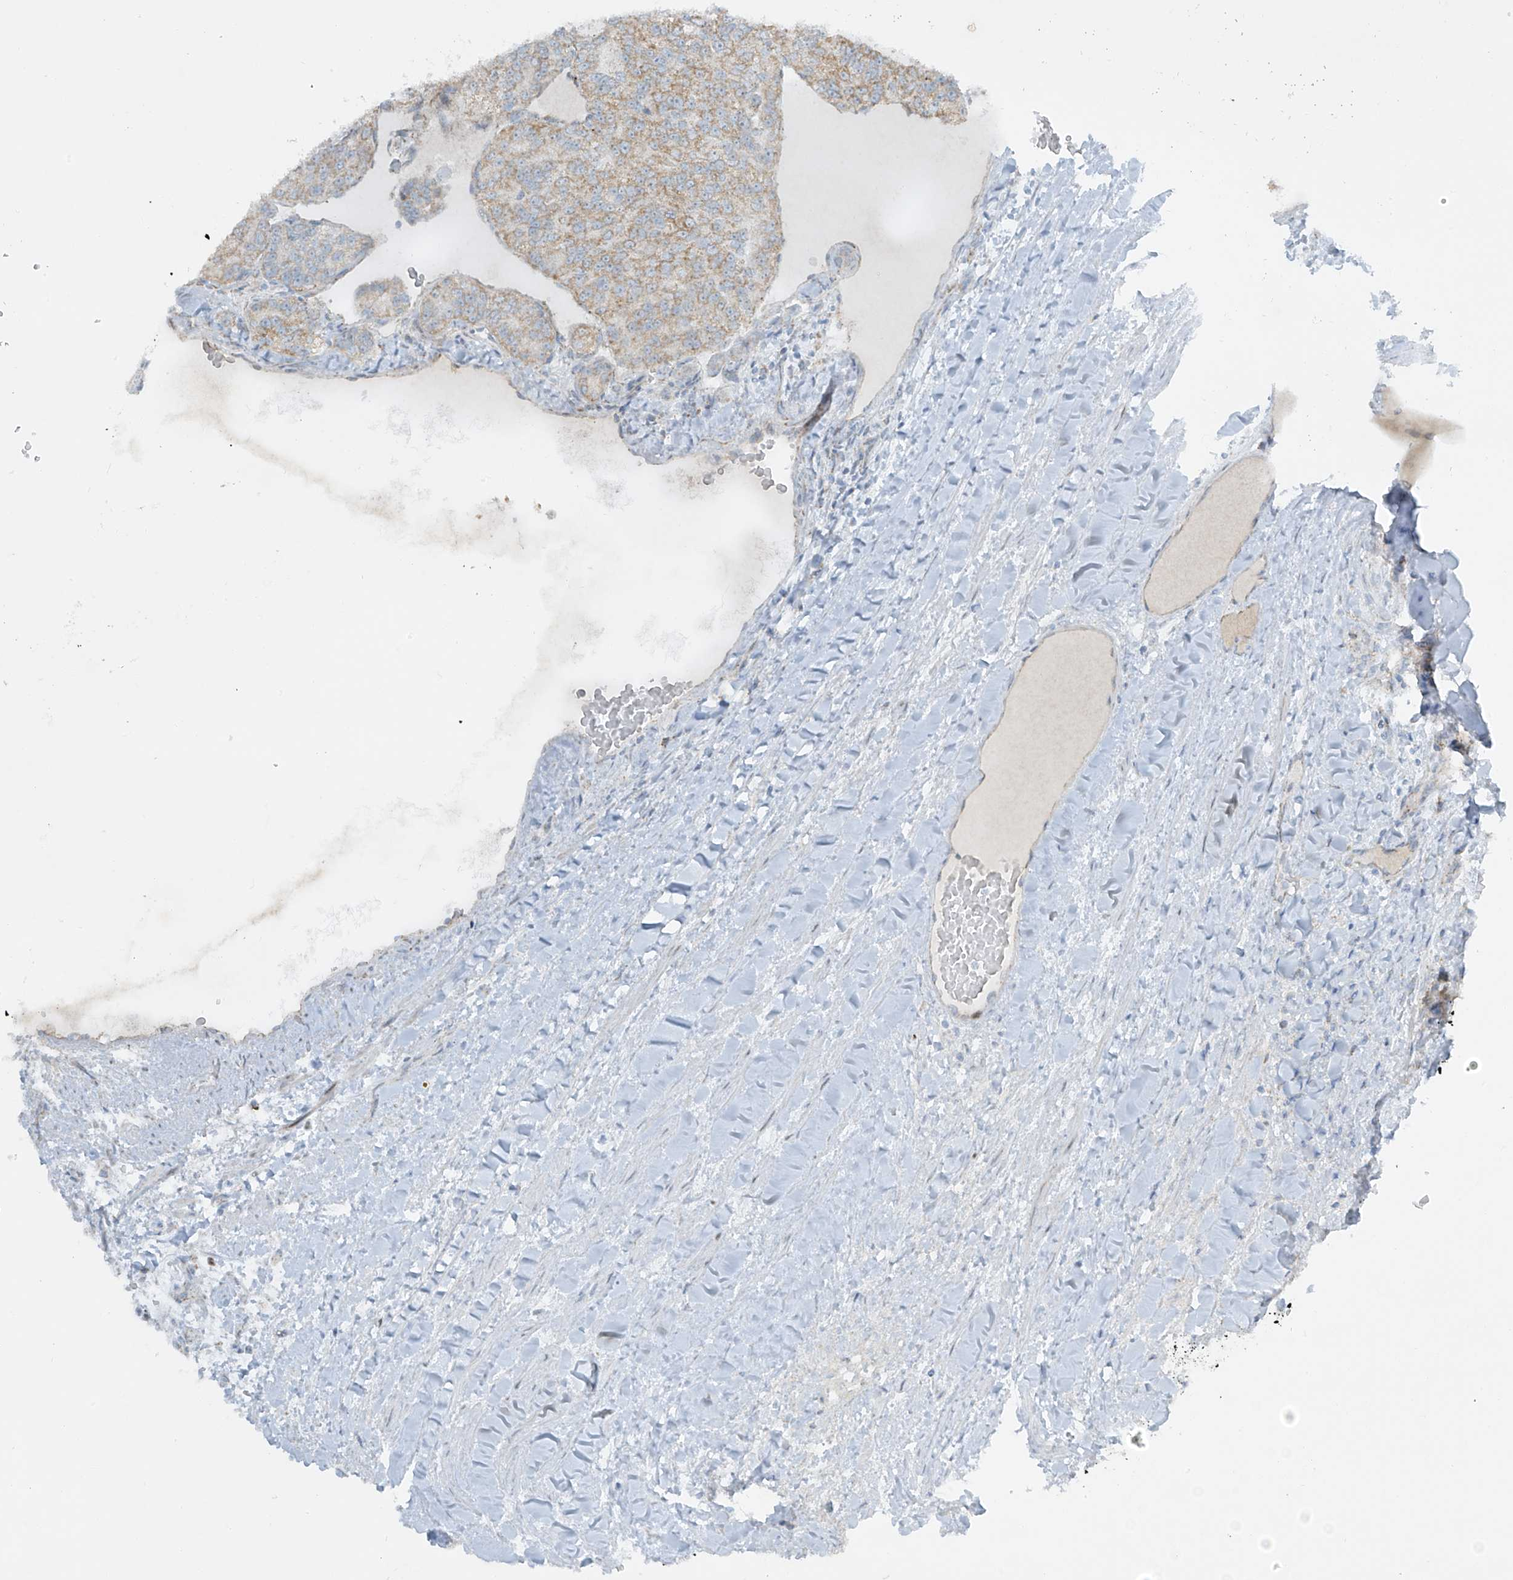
{"staining": {"intensity": "moderate", "quantity": ">75%", "location": "cytoplasmic/membranous"}, "tissue": "renal cancer", "cell_type": "Tumor cells", "image_type": "cancer", "snomed": [{"axis": "morphology", "description": "Adenocarcinoma, NOS"}, {"axis": "topography", "description": "Kidney"}], "caption": "IHC photomicrograph of adenocarcinoma (renal) stained for a protein (brown), which shows medium levels of moderate cytoplasmic/membranous staining in approximately >75% of tumor cells.", "gene": "SMDT1", "patient": {"sex": "female", "age": 63}}